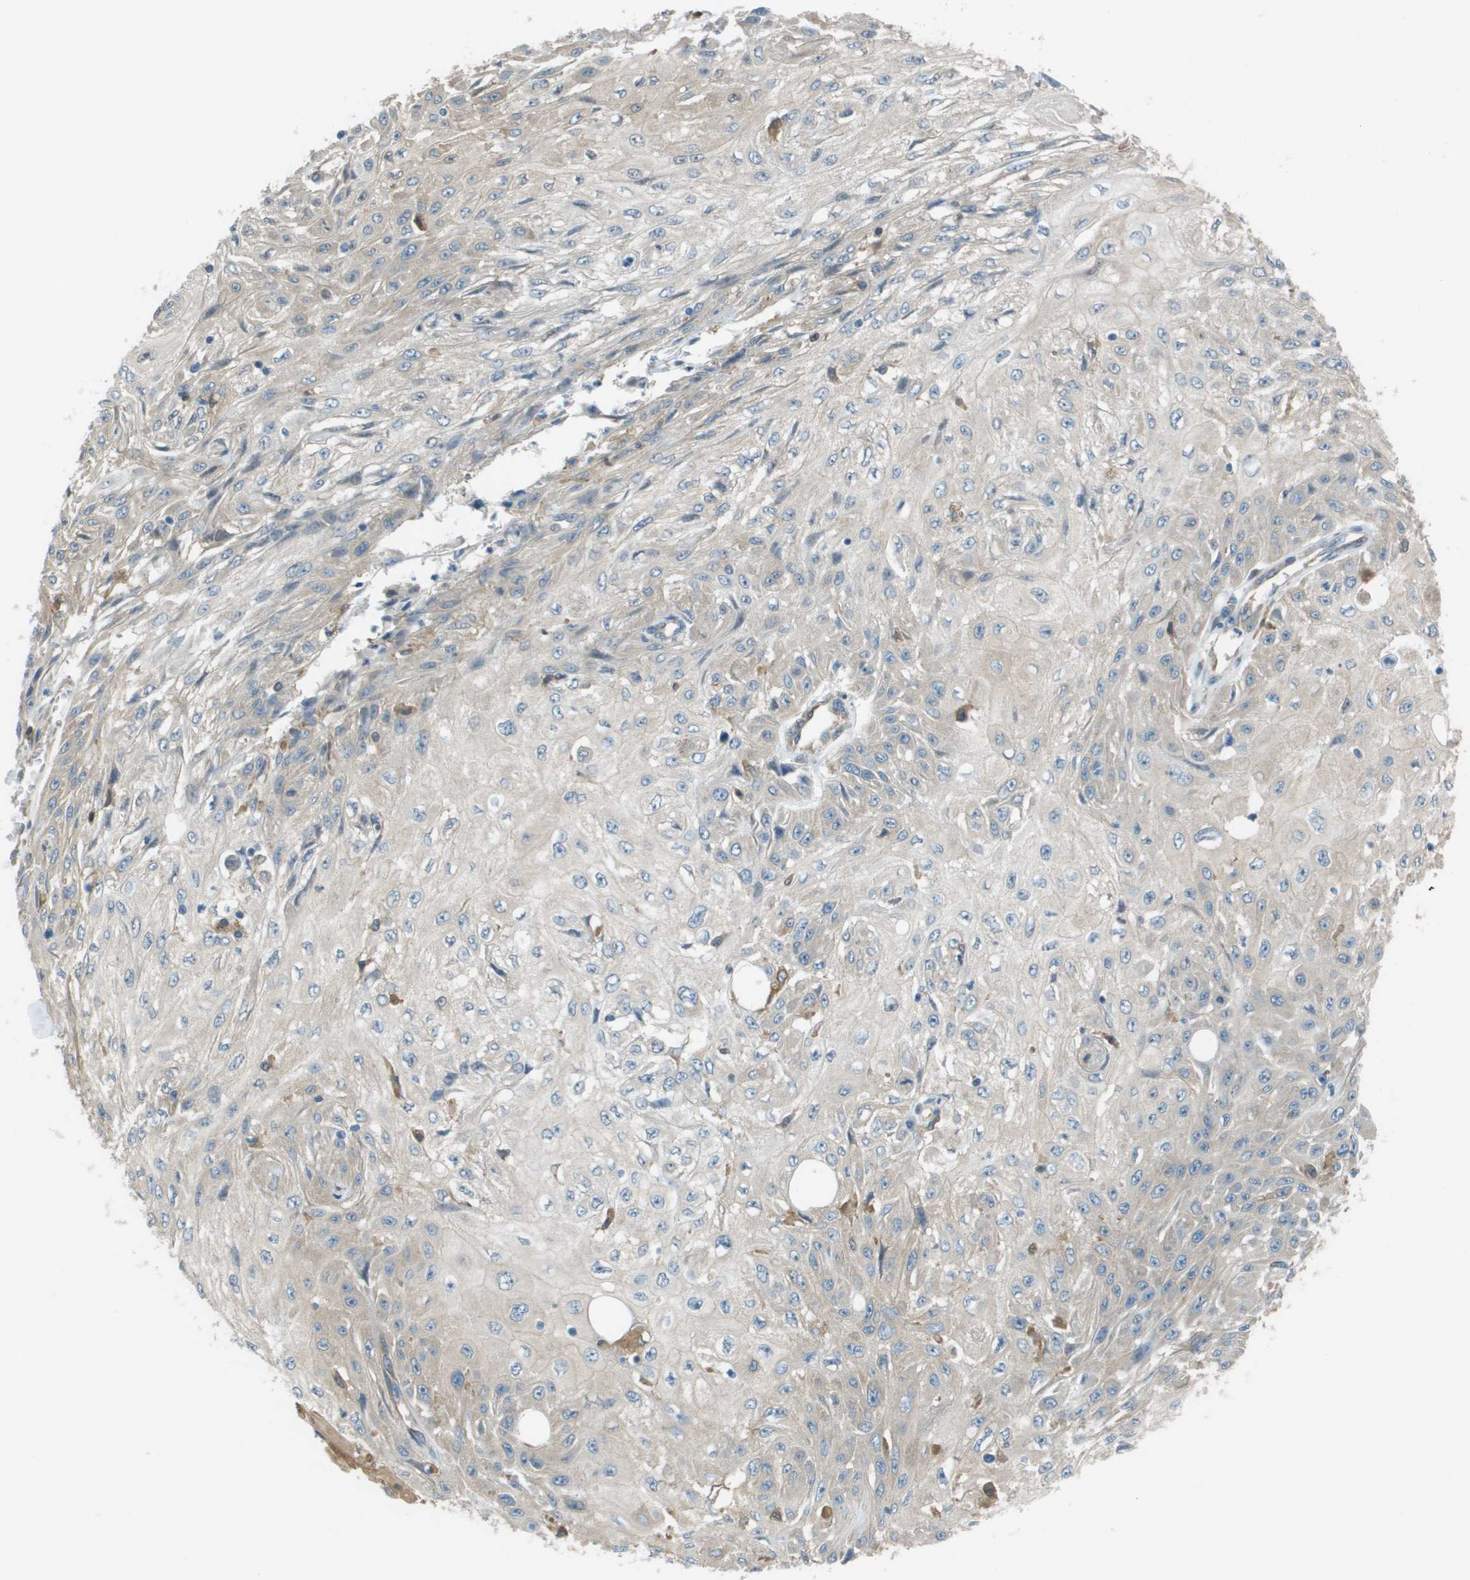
{"staining": {"intensity": "weak", "quantity": "25%-75%", "location": "cytoplasmic/membranous"}, "tissue": "skin cancer", "cell_type": "Tumor cells", "image_type": "cancer", "snomed": [{"axis": "morphology", "description": "Squamous cell carcinoma, NOS"}, {"axis": "topography", "description": "Skin"}], "caption": "IHC (DAB) staining of squamous cell carcinoma (skin) displays weak cytoplasmic/membranous protein positivity in approximately 25%-75% of tumor cells.", "gene": "CORO1B", "patient": {"sex": "male", "age": 75}}